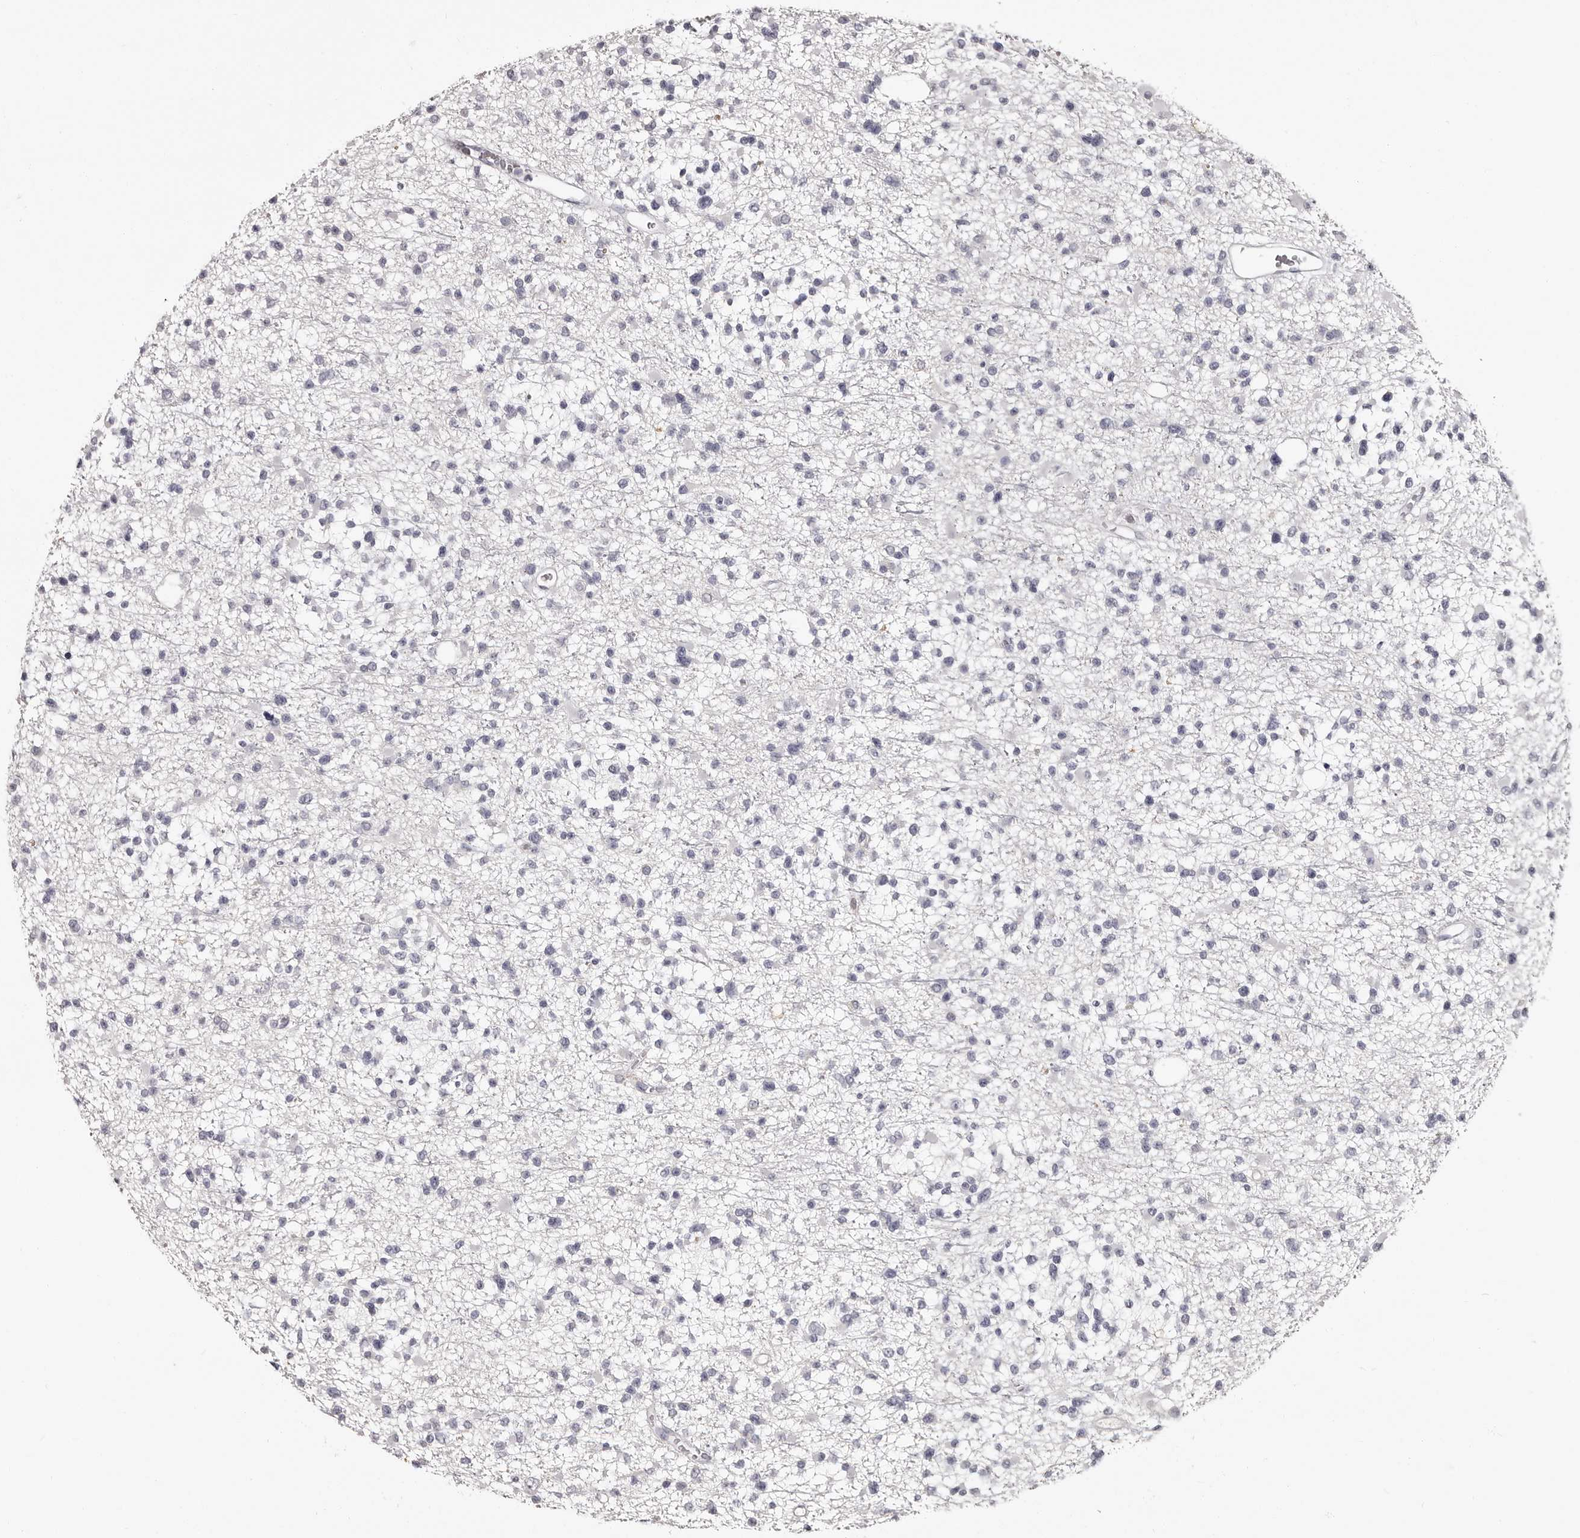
{"staining": {"intensity": "negative", "quantity": "none", "location": "none"}, "tissue": "glioma", "cell_type": "Tumor cells", "image_type": "cancer", "snomed": [{"axis": "morphology", "description": "Glioma, malignant, Low grade"}, {"axis": "topography", "description": "Brain"}], "caption": "The histopathology image shows no staining of tumor cells in malignant low-grade glioma.", "gene": "TBC1D22B", "patient": {"sex": "female", "age": 22}}